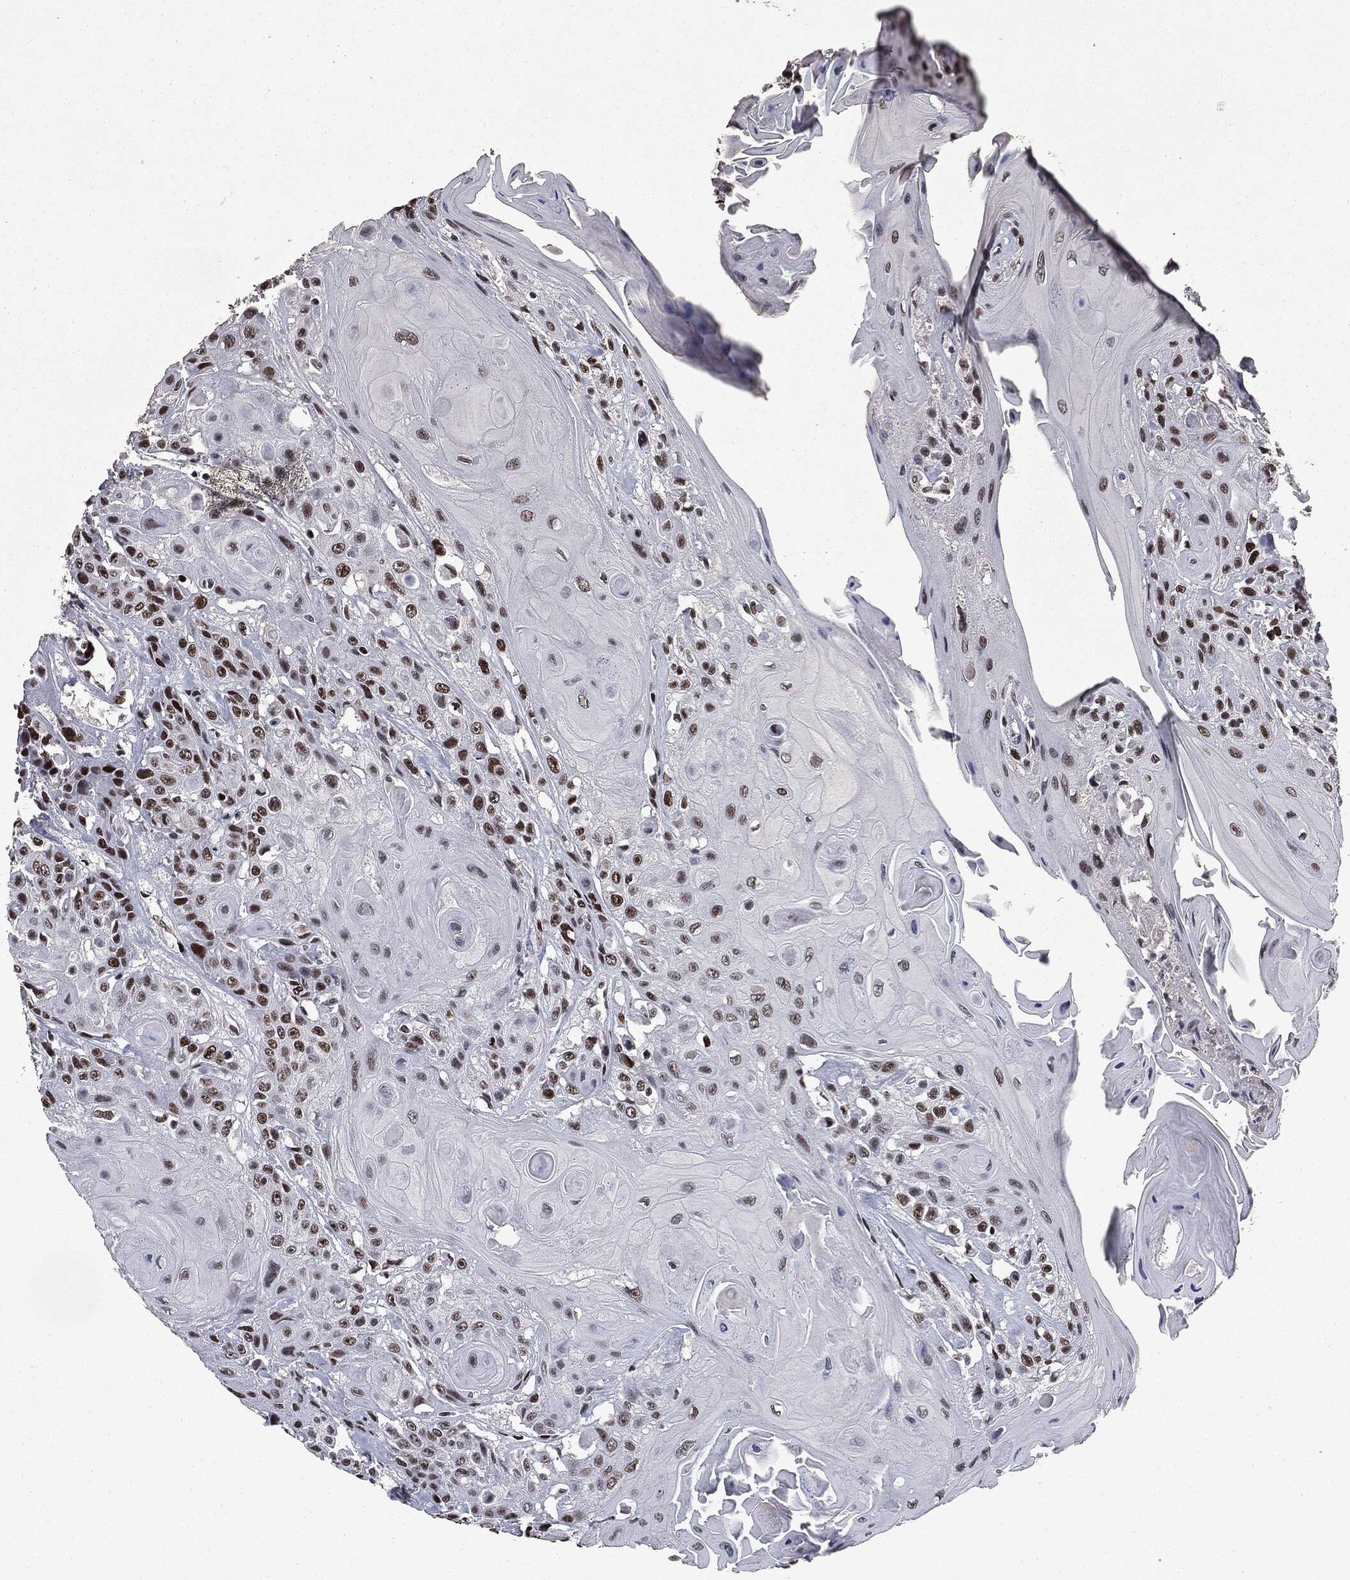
{"staining": {"intensity": "strong", "quantity": ">75%", "location": "nuclear"}, "tissue": "head and neck cancer", "cell_type": "Tumor cells", "image_type": "cancer", "snomed": [{"axis": "morphology", "description": "Squamous cell carcinoma, NOS"}, {"axis": "topography", "description": "Head-Neck"}], "caption": "Protein expression analysis of squamous cell carcinoma (head and neck) demonstrates strong nuclear positivity in approximately >75% of tumor cells.", "gene": "MSH2", "patient": {"sex": "female", "age": 59}}